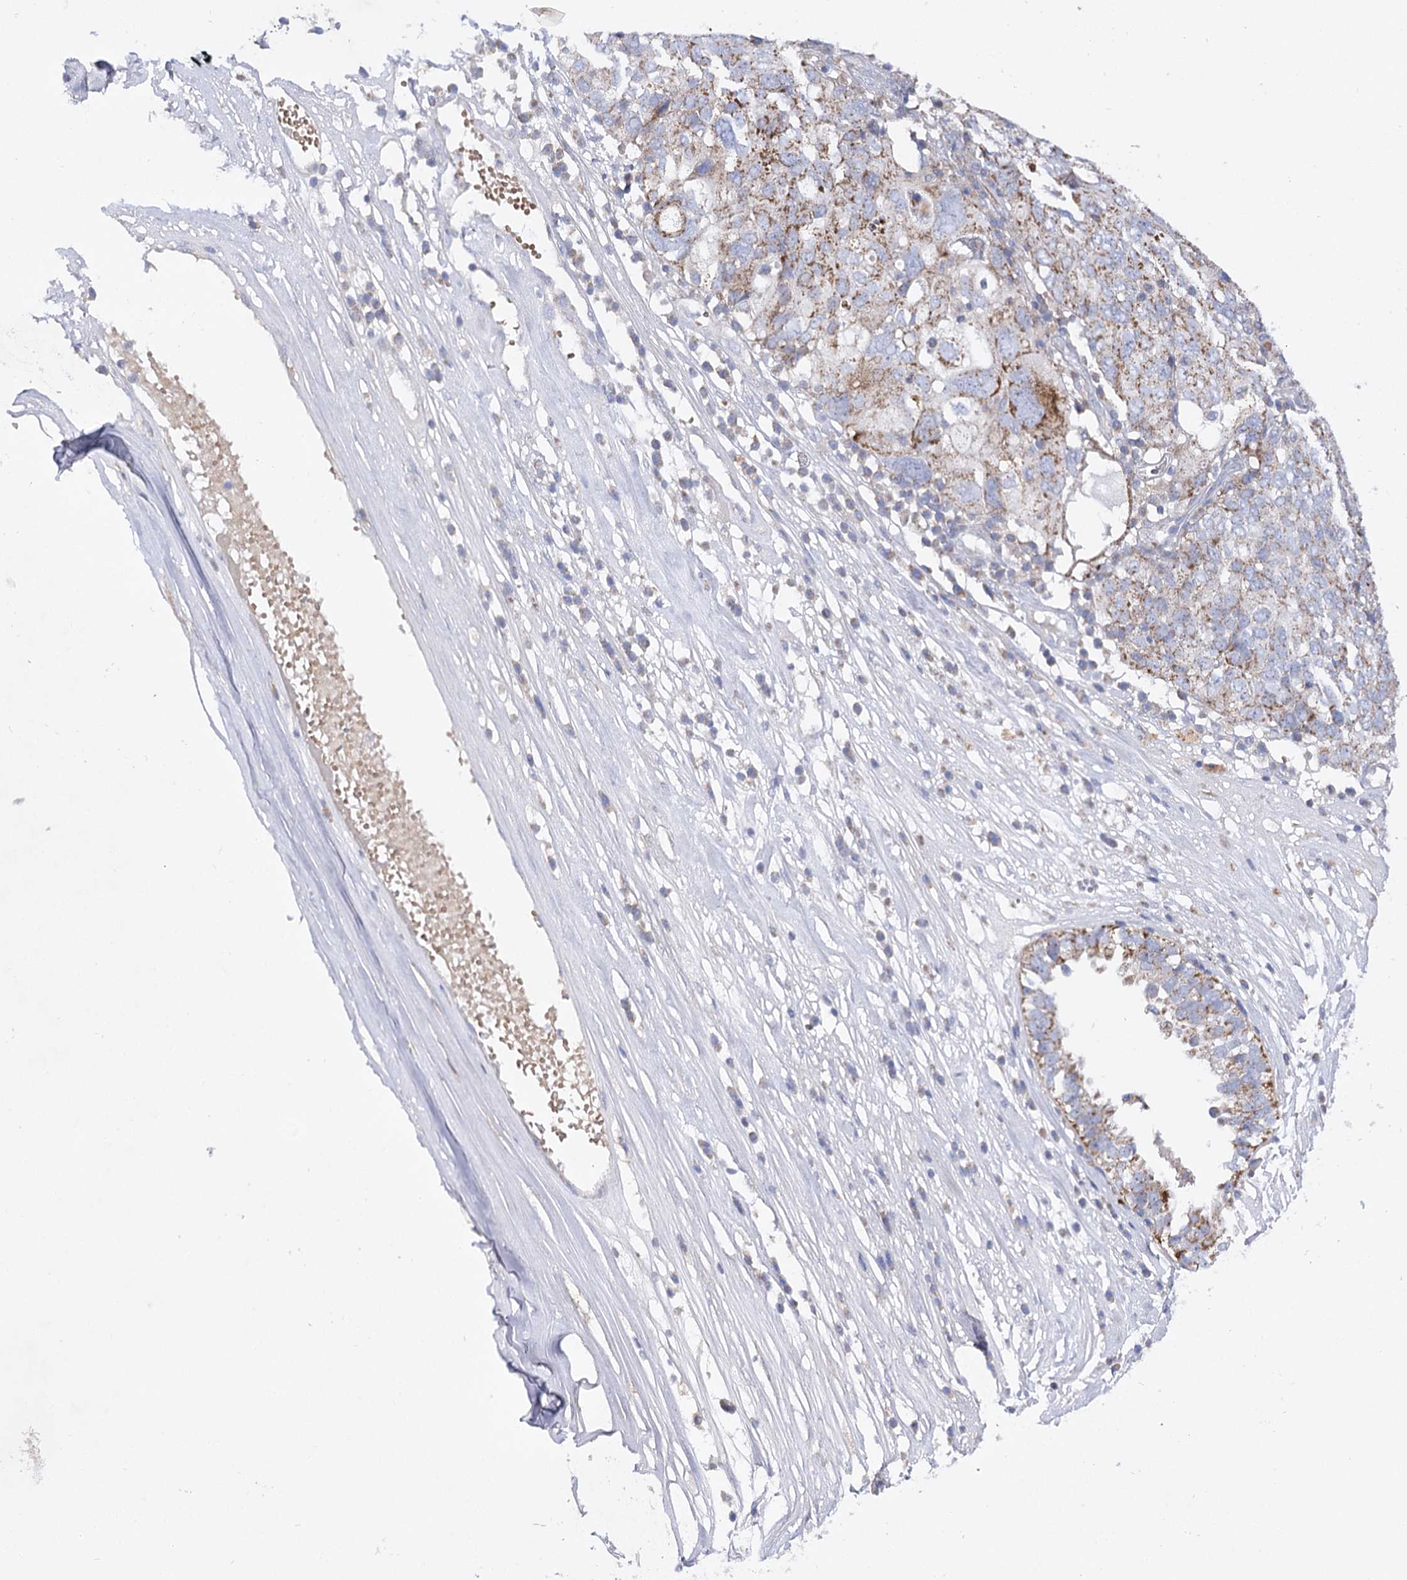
{"staining": {"intensity": "moderate", "quantity": ">75%", "location": "cytoplasmic/membranous"}, "tissue": "ovarian cancer", "cell_type": "Tumor cells", "image_type": "cancer", "snomed": [{"axis": "morphology", "description": "Carcinoma, endometroid"}, {"axis": "topography", "description": "Ovary"}], "caption": "Brown immunohistochemical staining in ovarian cancer (endometroid carcinoma) exhibits moderate cytoplasmic/membranous expression in approximately >75% of tumor cells.", "gene": "COX15", "patient": {"sex": "female", "age": 62}}